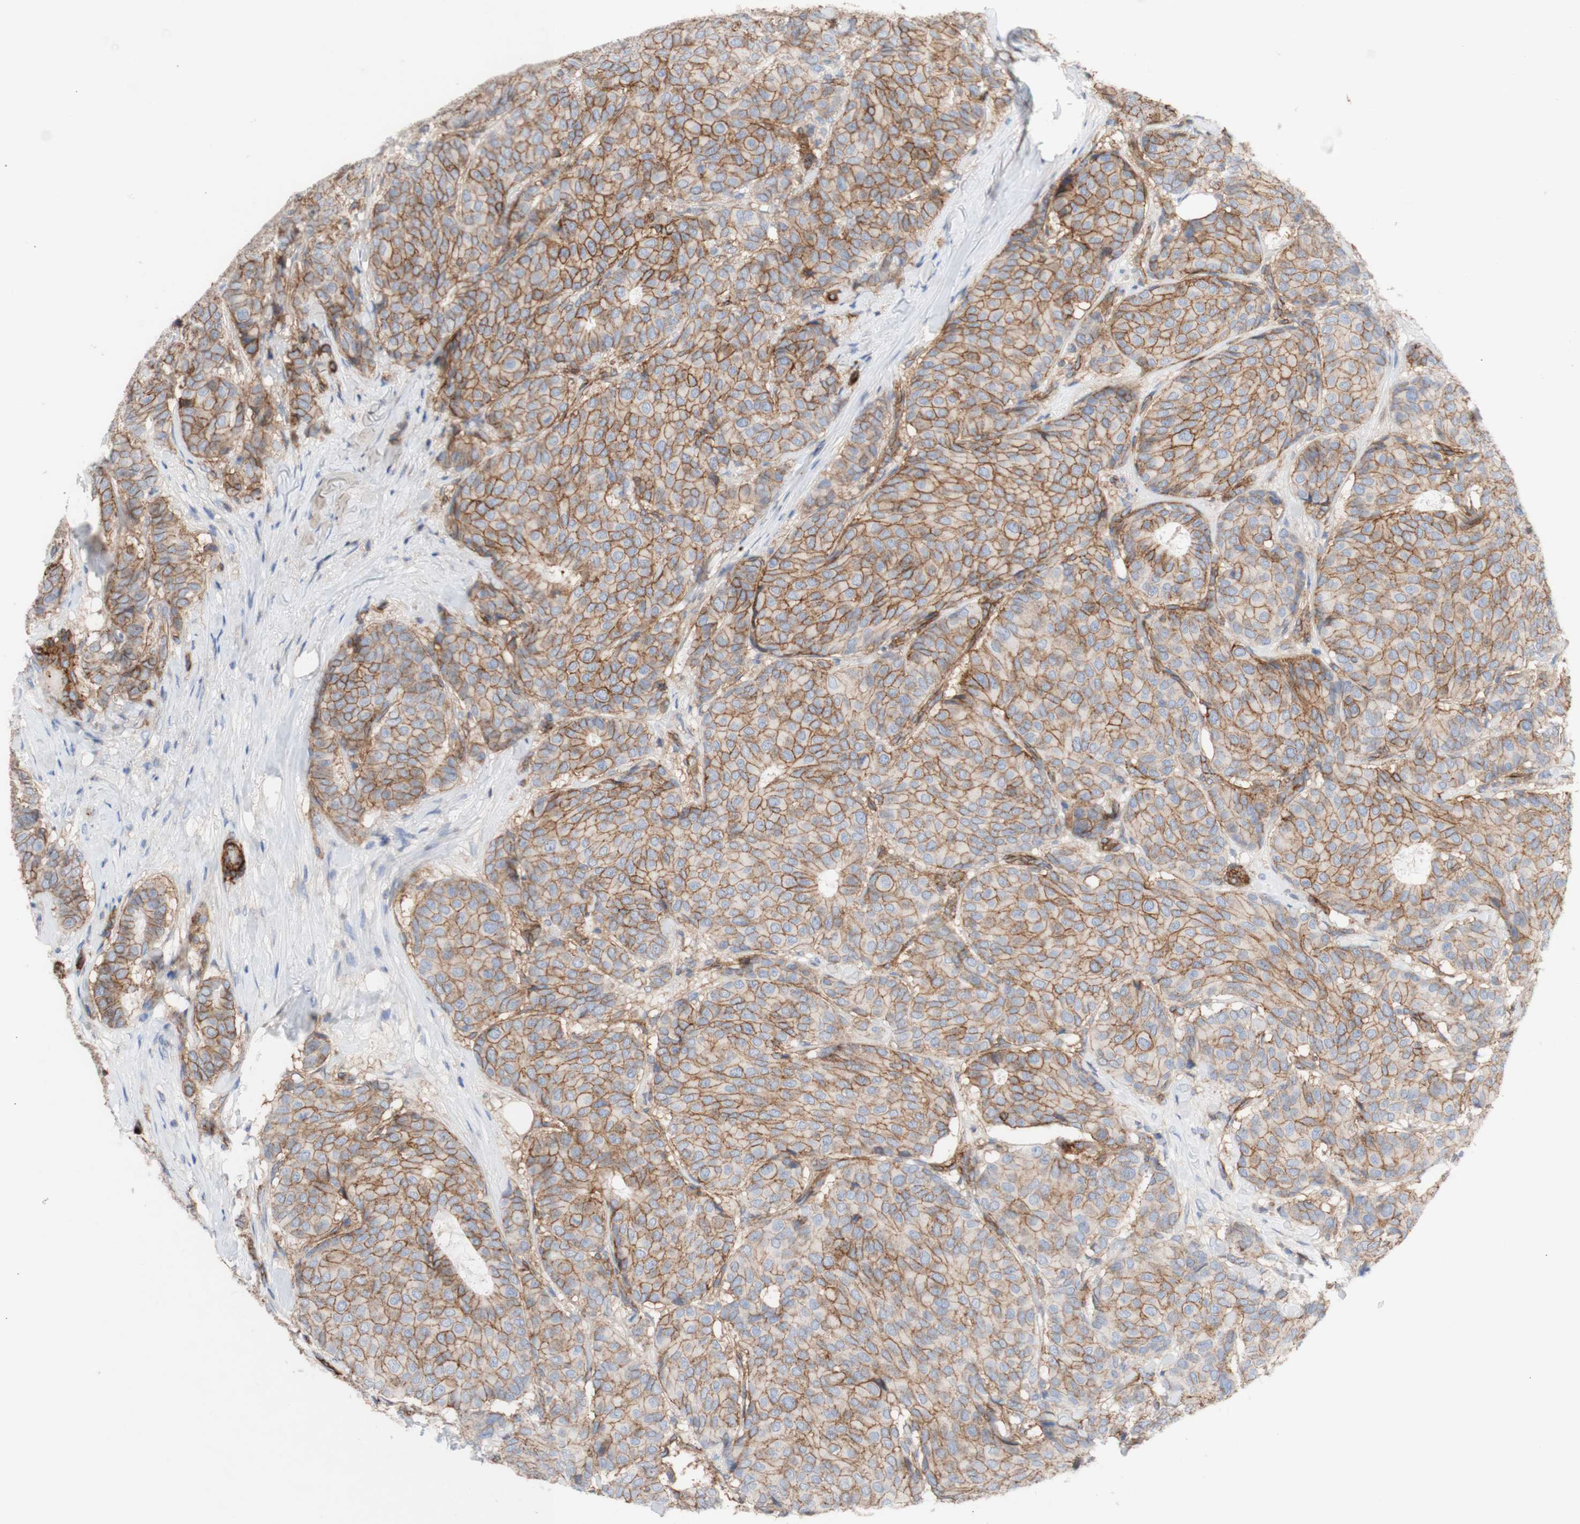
{"staining": {"intensity": "moderate", "quantity": ">75%", "location": "cytoplasmic/membranous"}, "tissue": "breast cancer", "cell_type": "Tumor cells", "image_type": "cancer", "snomed": [{"axis": "morphology", "description": "Duct carcinoma"}, {"axis": "topography", "description": "Breast"}], "caption": "Moderate cytoplasmic/membranous protein positivity is present in approximately >75% of tumor cells in breast cancer (infiltrating ductal carcinoma).", "gene": "ATP2A3", "patient": {"sex": "female", "age": 75}}